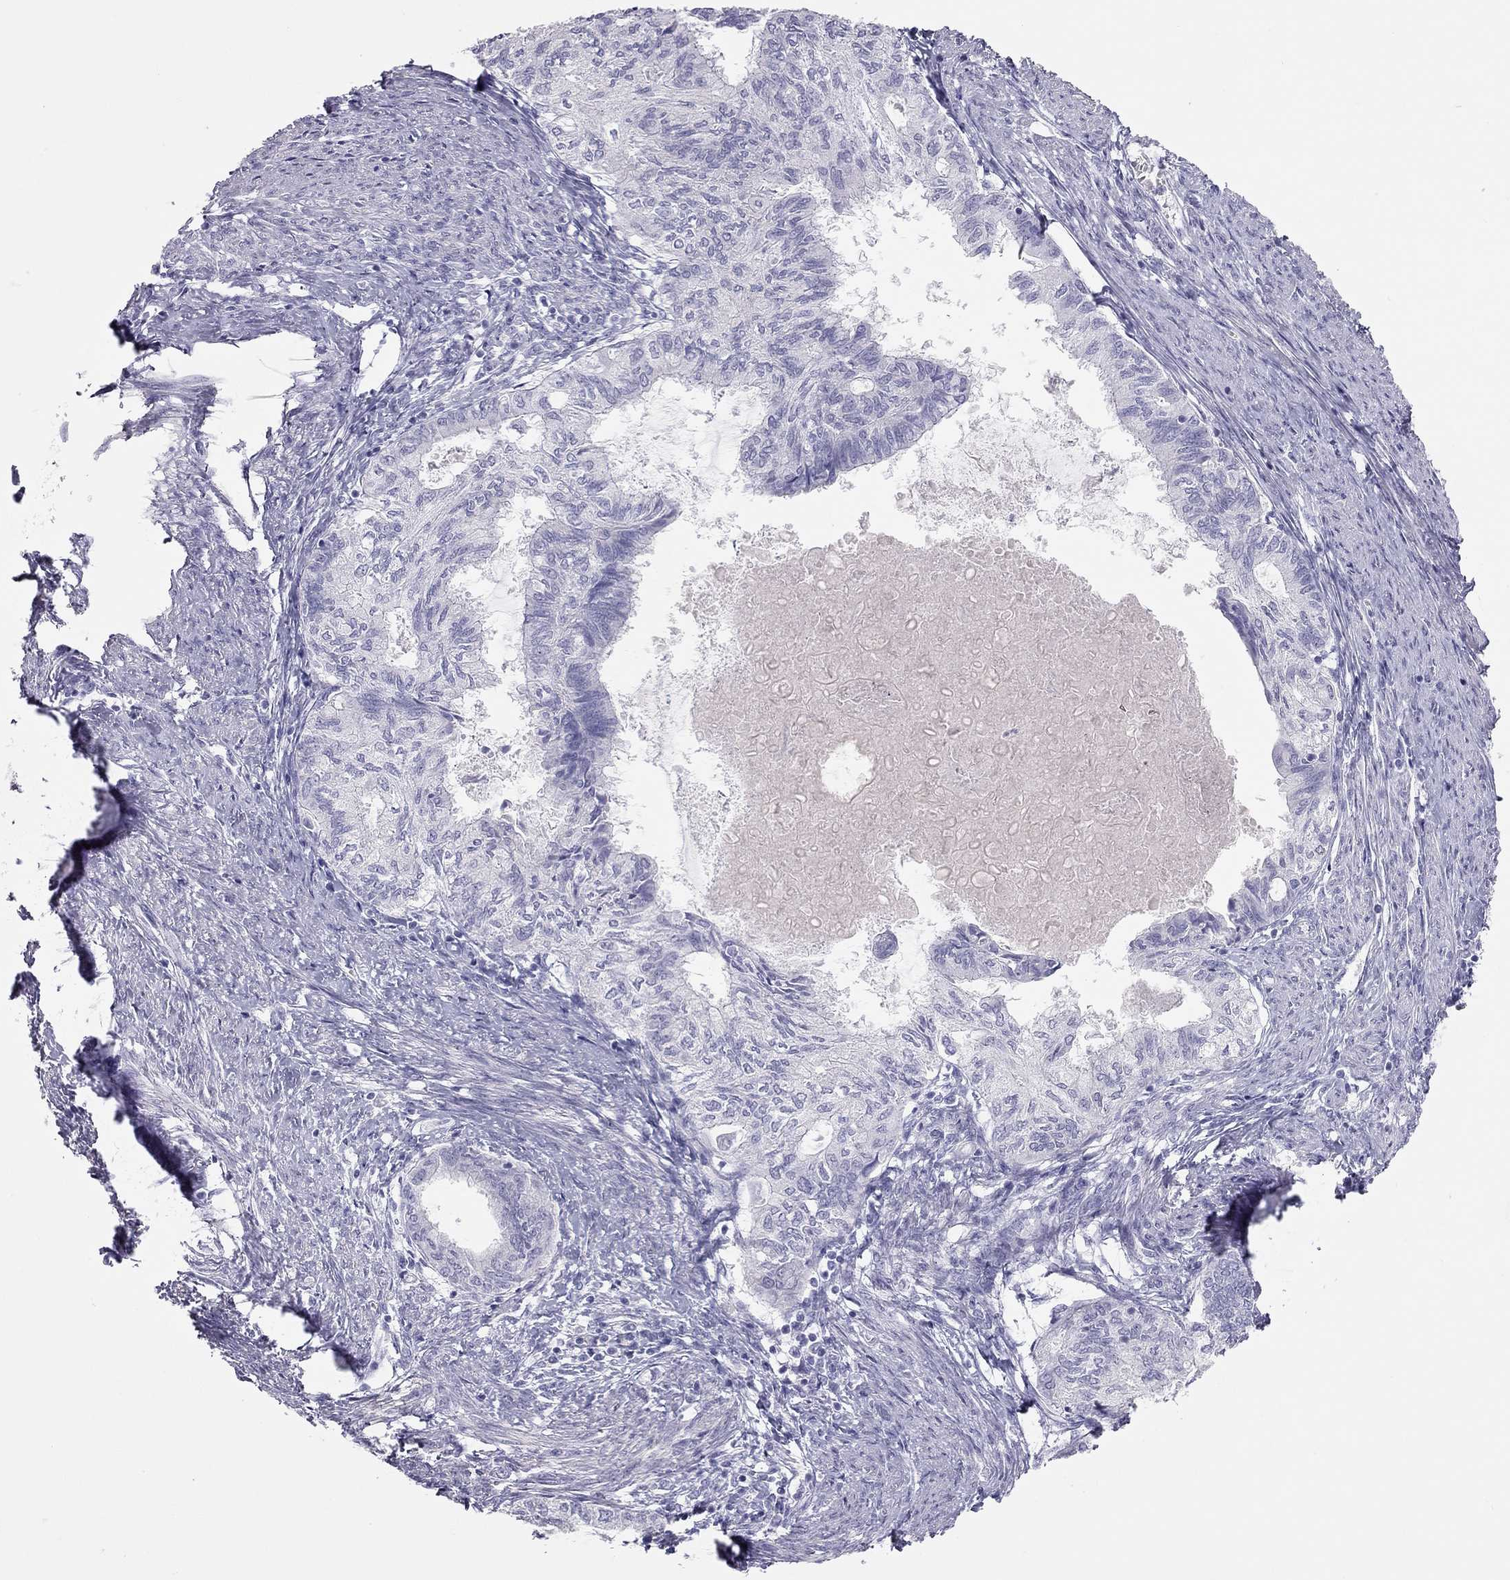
{"staining": {"intensity": "negative", "quantity": "none", "location": "none"}, "tissue": "endometrial cancer", "cell_type": "Tumor cells", "image_type": "cancer", "snomed": [{"axis": "morphology", "description": "Adenocarcinoma, NOS"}, {"axis": "topography", "description": "Endometrium"}], "caption": "Protein analysis of endometrial adenocarcinoma displays no significant positivity in tumor cells.", "gene": "SPATA12", "patient": {"sex": "female", "age": 86}}